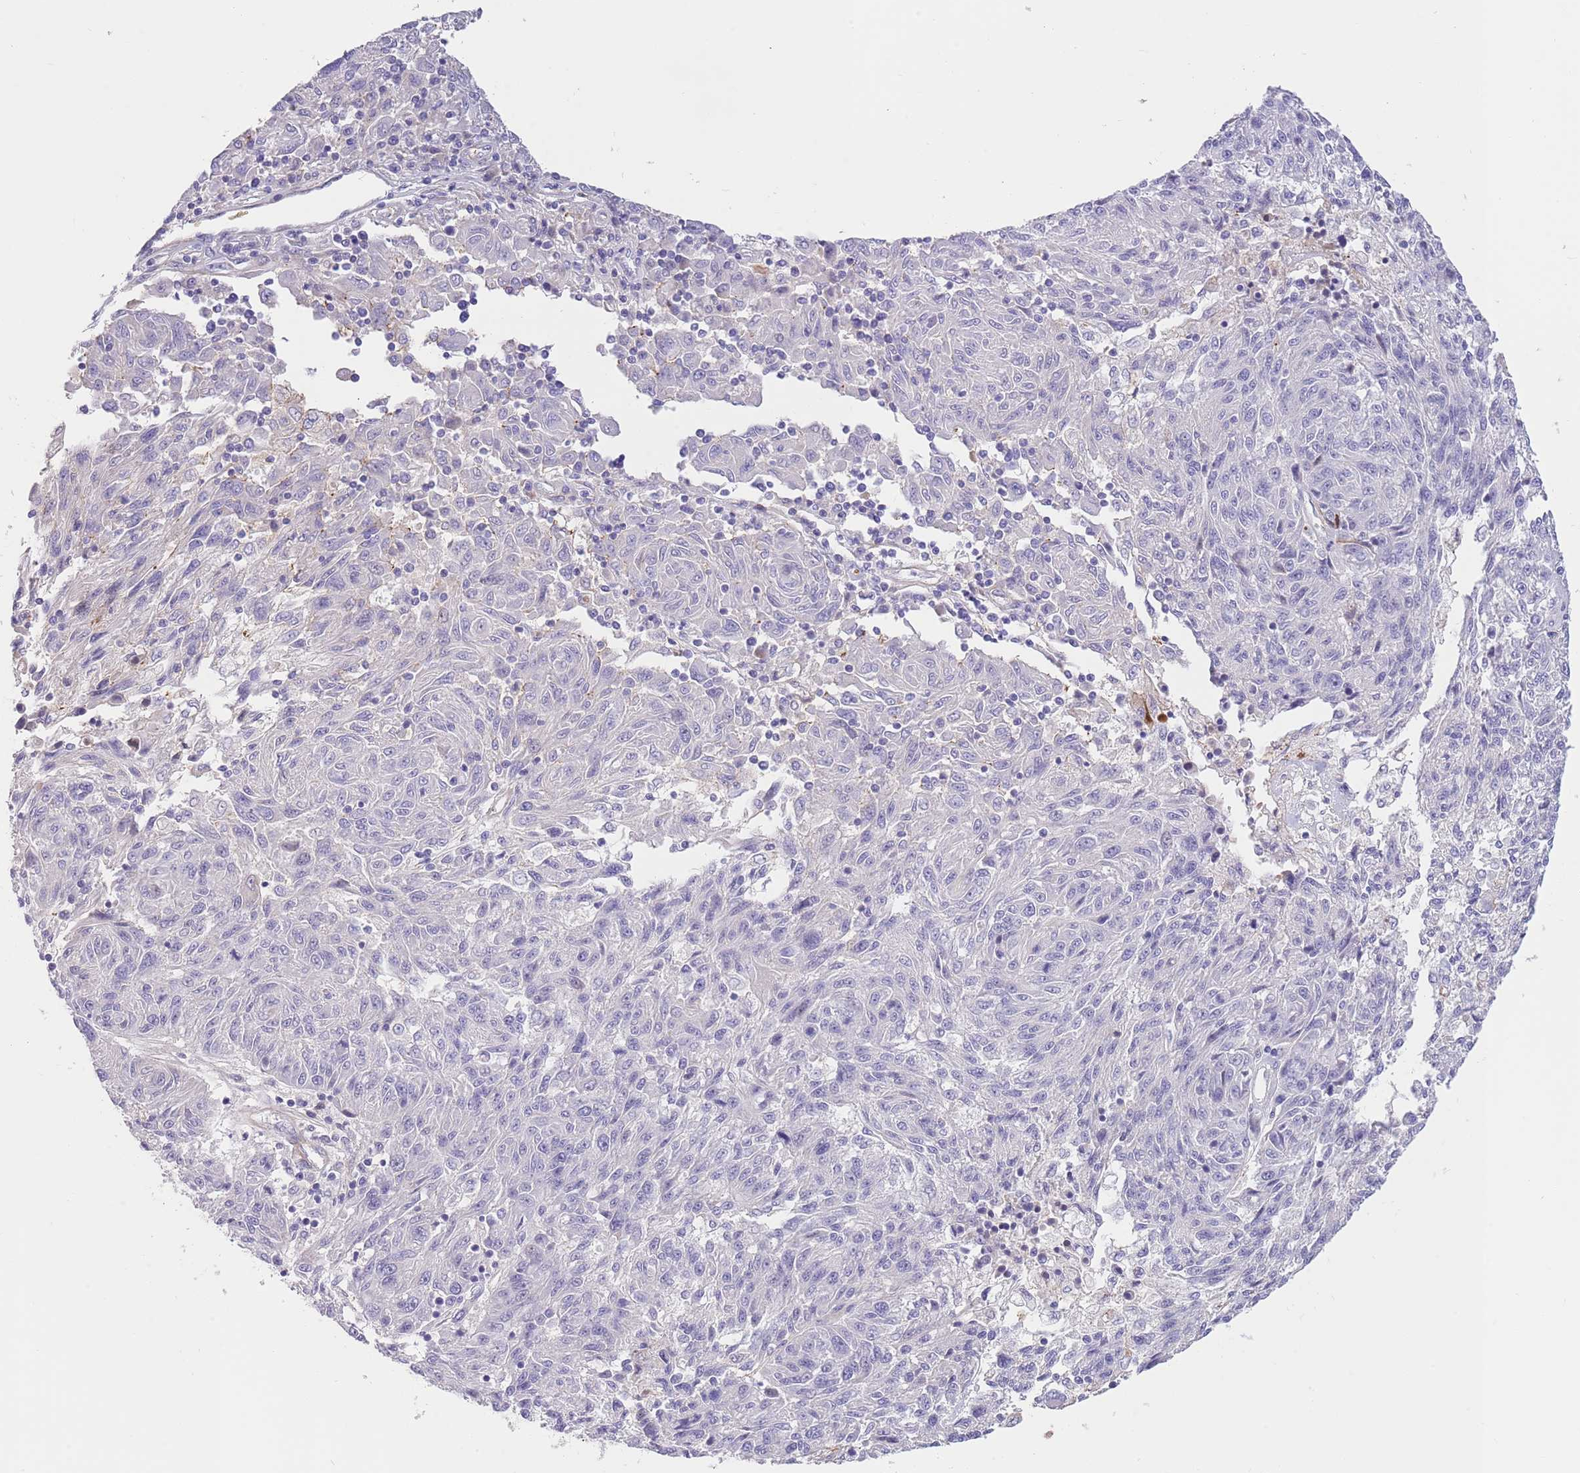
{"staining": {"intensity": "negative", "quantity": "none", "location": "none"}, "tissue": "melanoma", "cell_type": "Tumor cells", "image_type": "cancer", "snomed": [{"axis": "morphology", "description": "Malignant melanoma, NOS"}, {"axis": "topography", "description": "Skin"}], "caption": "Protein analysis of melanoma shows no significant positivity in tumor cells.", "gene": "LEPROTL1", "patient": {"sex": "male", "age": 53}}